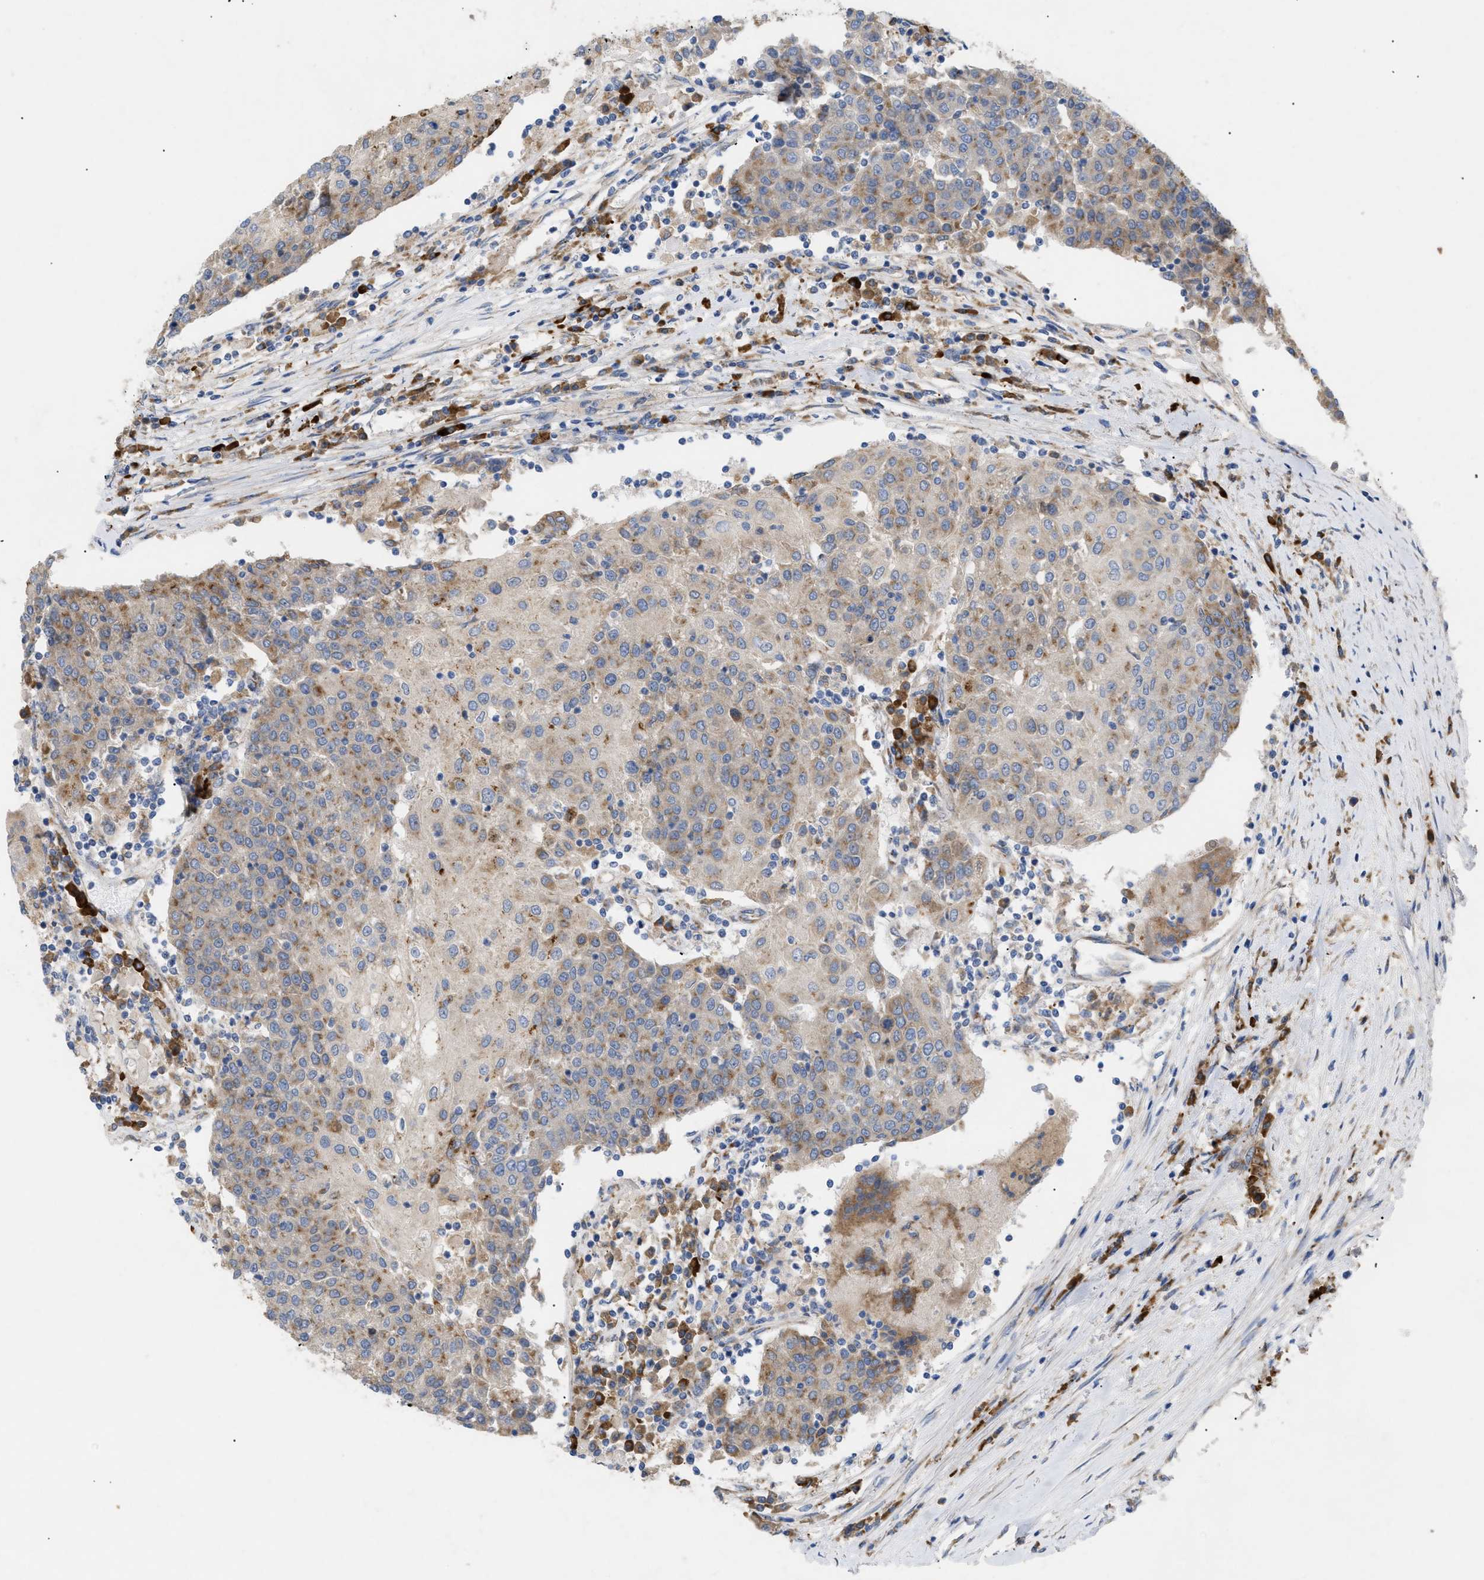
{"staining": {"intensity": "moderate", "quantity": "25%-75%", "location": "cytoplasmic/membranous"}, "tissue": "urothelial cancer", "cell_type": "Tumor cells", "image_type": "cancer", "snomed": [{"axis": "morphology", "description": "Urothelial carcinoma, High grade"}, {"axis": "topography", "description": "Urinary bladder"}], "caption": "Brown immunohistochemical staining in high-grade urothelial carcinoma displays moderate cytoplasmic/membranous expression in about 25%-75% of tumor cells.", "gene": "SLC50A1", "patient": {"sex": "female", "age": 85}}